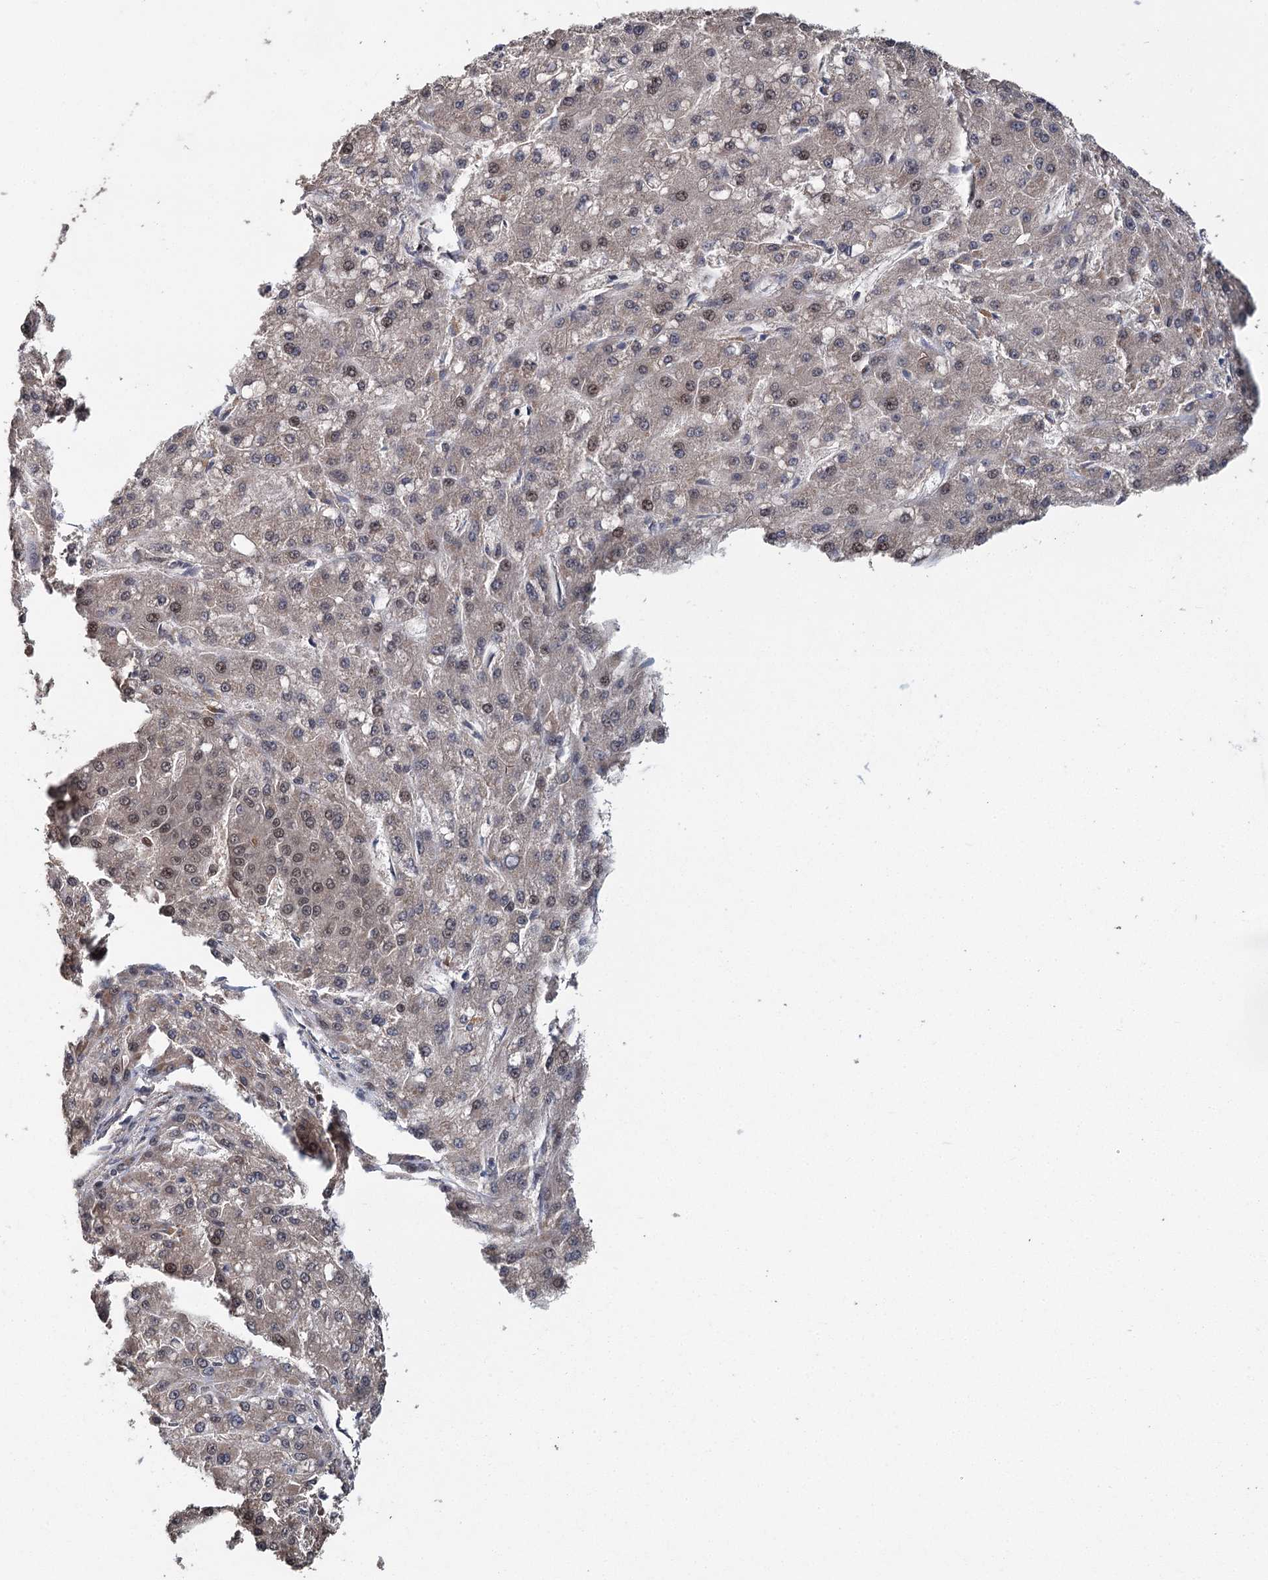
{"staining": {"intensity": "moderate", "quantity": "<25%", "location": "nuclear"}, "tissue": "liver cancer", "cell_type": "Tumor cells", "image_type": "cancer", "snomed": [{"axis": "morphology", "description": "Carcinoma, Hepatocellular, NOS"}, {"axis": "topography", "description": "Liver"}], "caption": "Liver cancer (hepatocellular carcinoma) stained for a protein exhibits moderate nuclear positivity in tumor cells. (Brightfield microscopy of DAB IHC at high magnification).", "gene": "MYG1", "patient": {"sex": "male", "age": 67}}